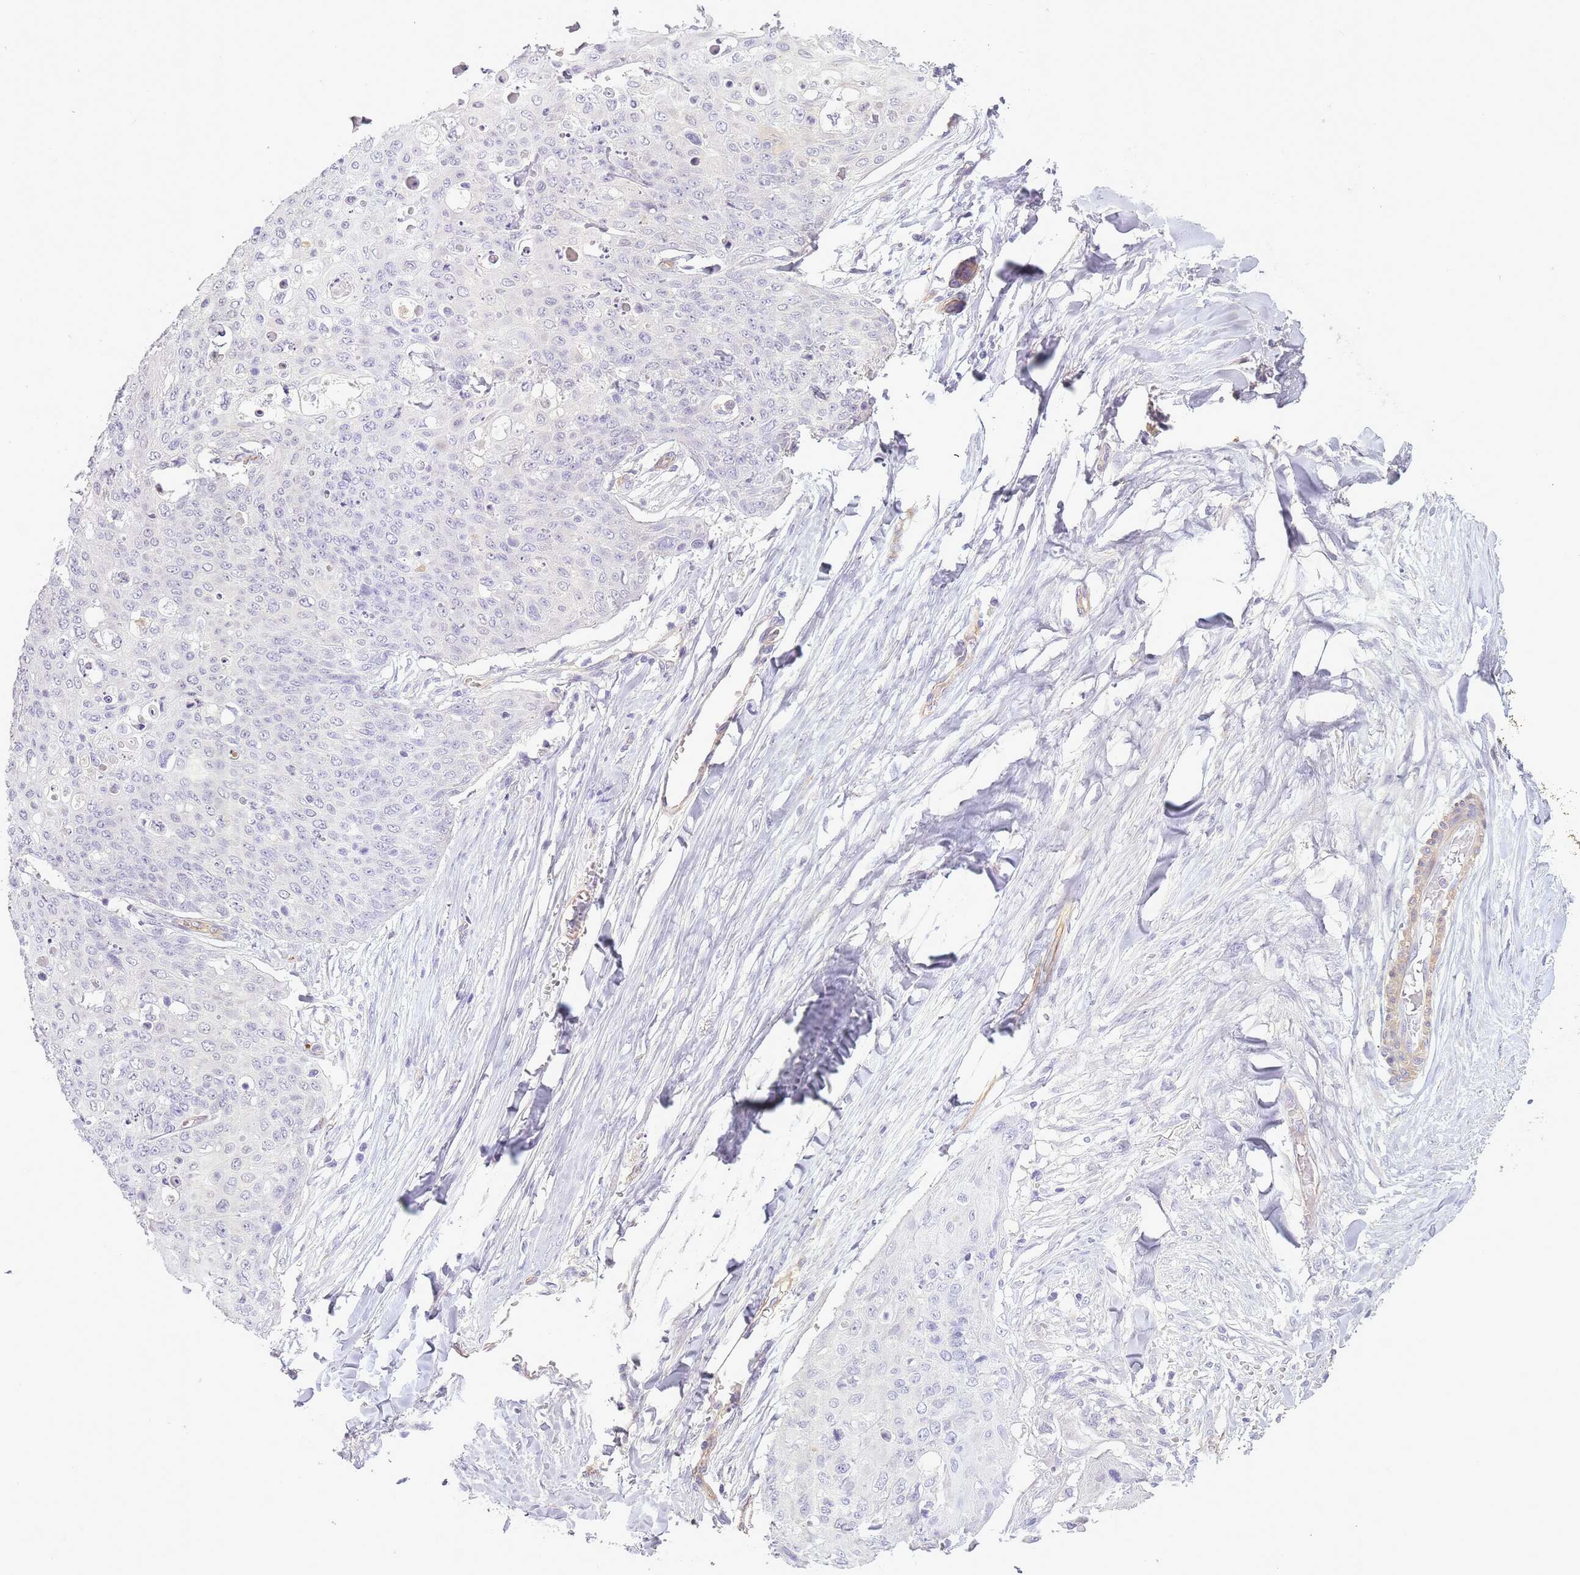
{"staining": {"intensity": "negative", "quantity": "none", "location": "none"}, "tissue": "skin cancer", "cell_type": "Tumor cells", "image_type": "cancer", "snomed": [{"axis": "morphology", "description": "Squamous cell carcinoma, NOS"}, {"axis": "topography", "description": "Skin"}, {"axis": "topography", "description": "Vulva"}], "caption": "Skin cancer was stained to show a protein in brown. There is no significant staining in tumor cells.", "gene": "SLC8A2", "patient": {"sex": "female", "age": 85}}